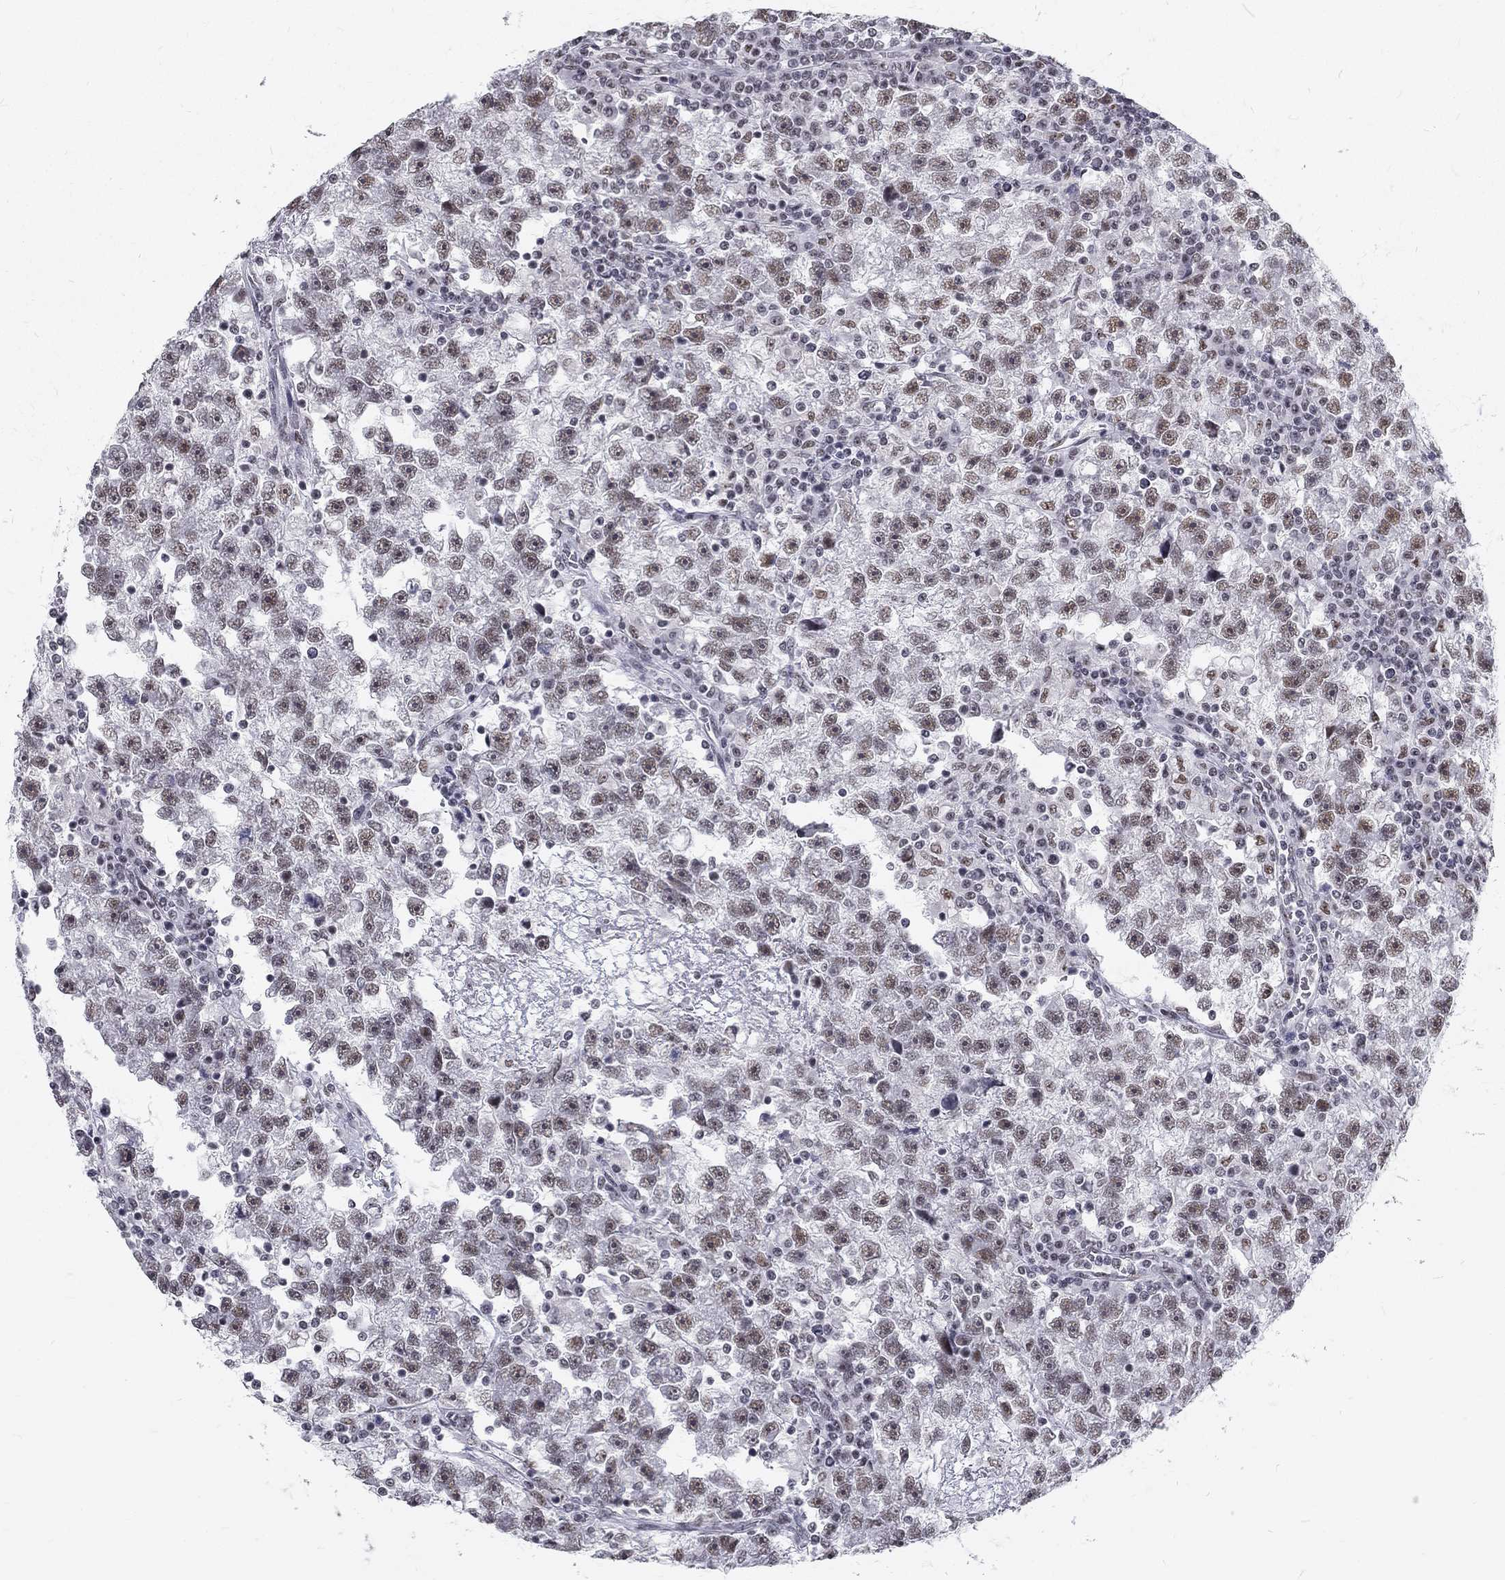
{"staining": {"intensity": "moderate", "quantity": "25%-75%", "location": "nuclear"}, "tissue": "testis cancer", "cell_type": "Tumor cells", "image_type": "cancer", "snomed": [{"axis": "morphology", "description": "Seminoma, NOS"}, {"axis": "topography", "description": "Testis"}], "caption": "Tumor cells demonstrate medium levels of moderate nuclear expression in approximately 25%-75% of cells in testis cancer (seminoma). (Stains: DAB (3,3'-diaminobenzidine) in brown, nuclei in blue, Microscopy: brightfield microscopy at high magnification).", "gene": "SNORC", "patient": {"sex": "male", "age": 47}}